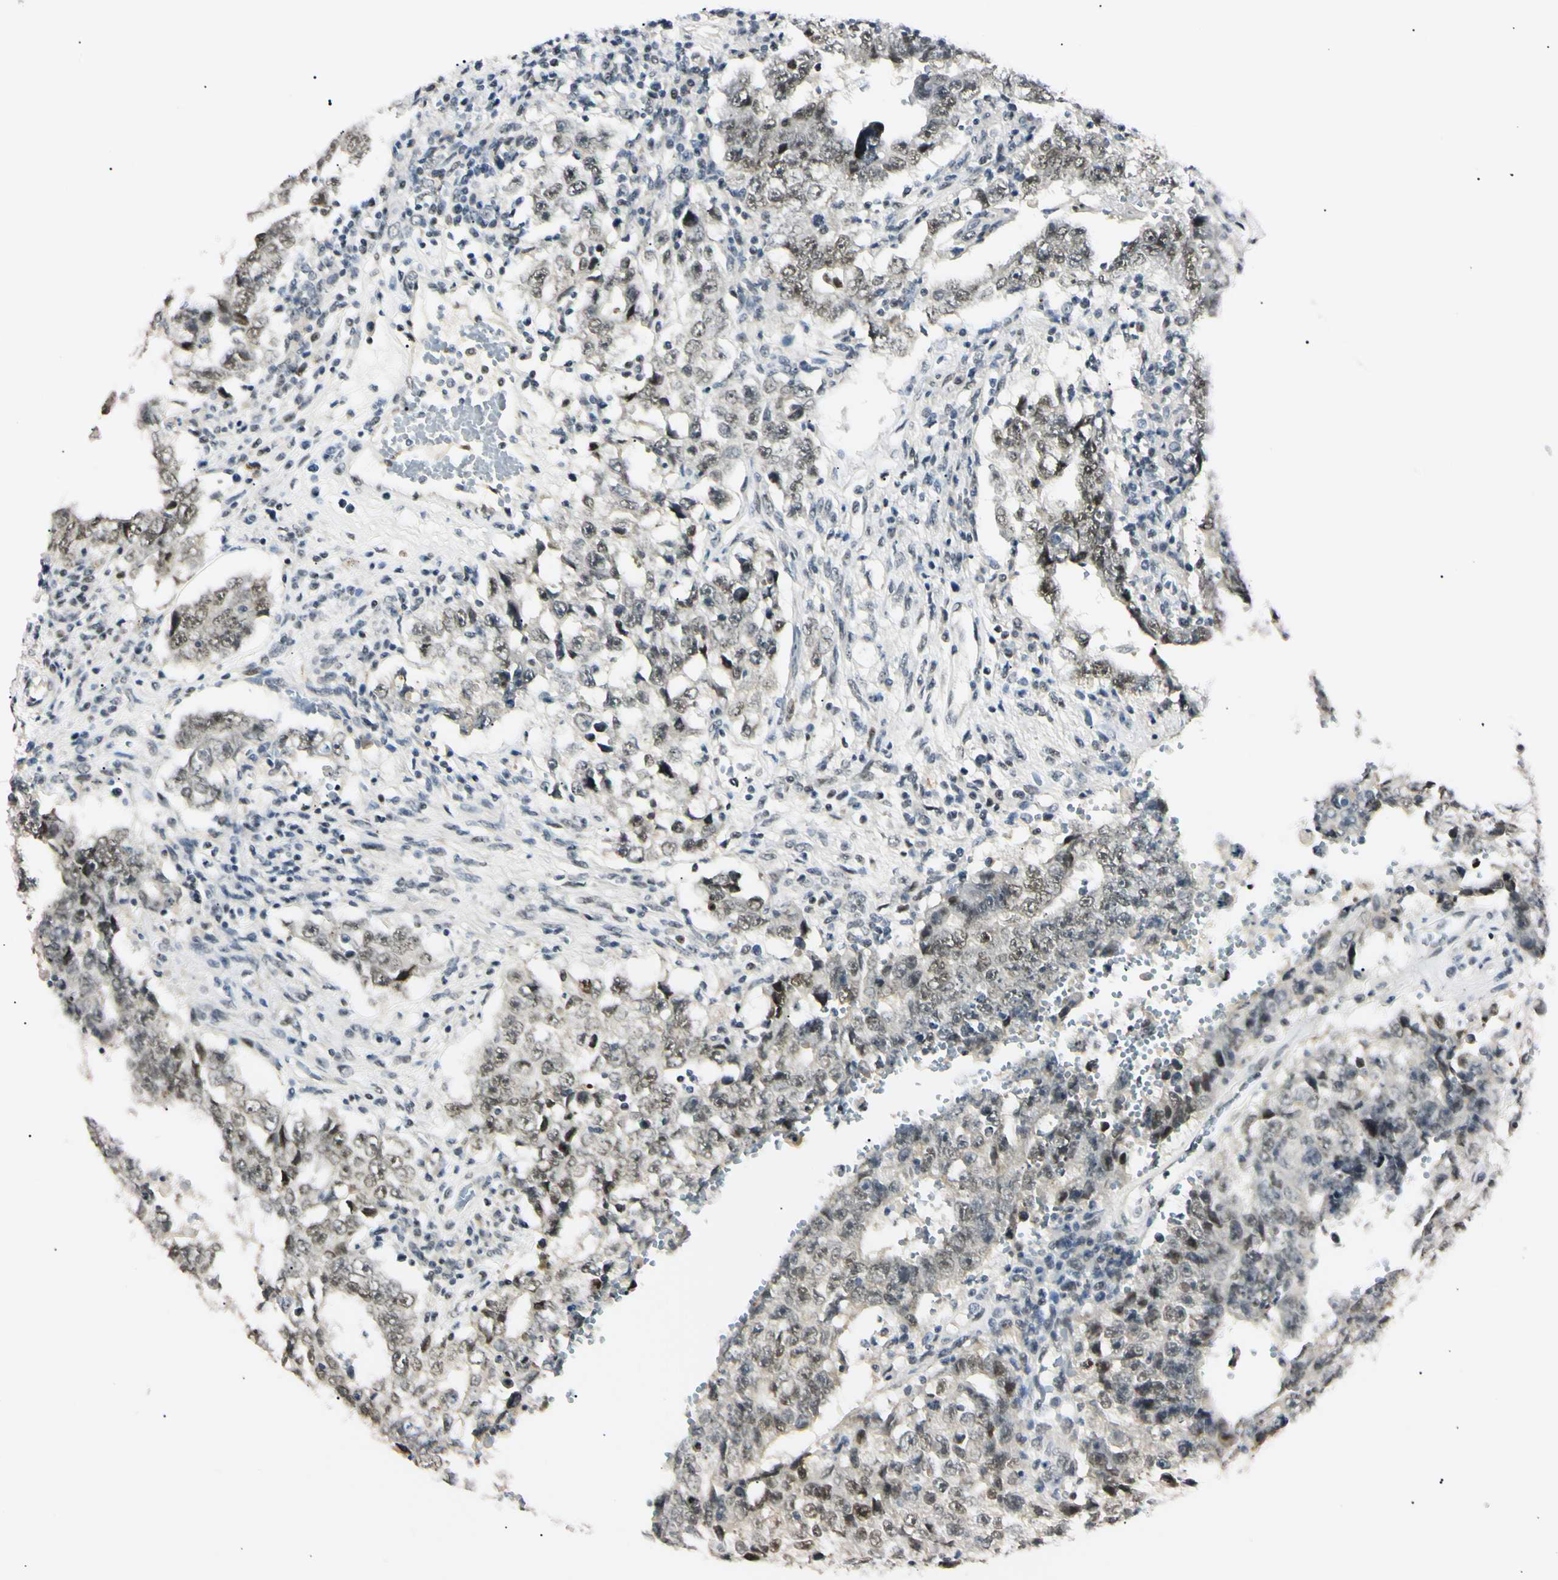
{"staining": {"intensity": "moderate", "quantity": ">75%", "location": "nuclear"}, "tissue": "testis cancer", "cell_type": "Tumor cells", "image_type": "cancer", "snomed": [{"axis": "morphology", "description": "Carcinoma, Embryonal, NOS"}, {"axis": "topography", "description": "Testis"}], "caption": "Human testis cancer (embryonal carcinoma) stained for a protein (brown) displays moderate nuclear positive expression in about >75% of tumor cells.", "gene": "ZNF134", "patient": {"sex": "male", "age": 26}}